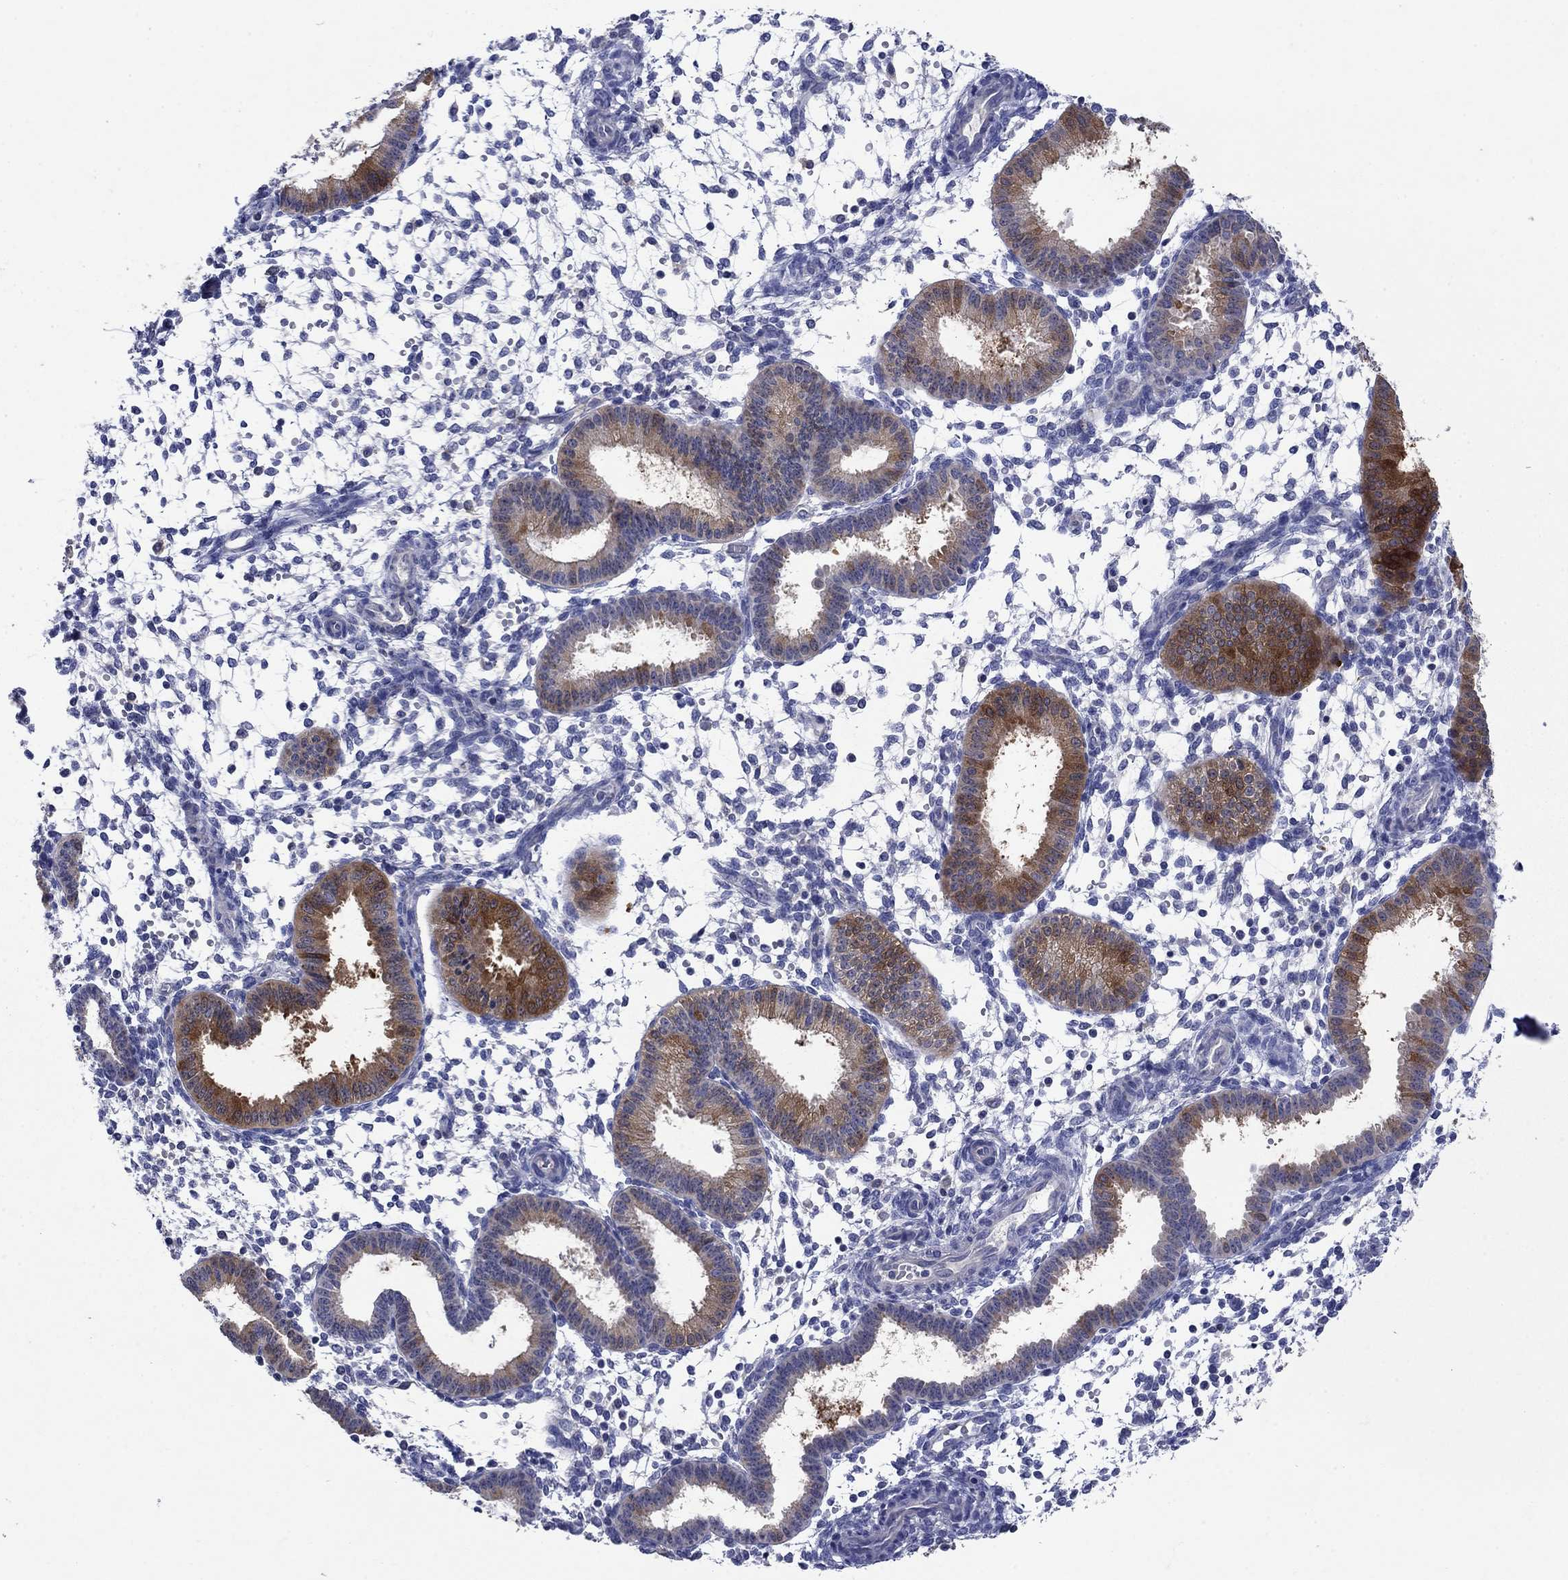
{"staining": {"intensity": "negative", "quantity": "none", "location": "none"}, "tissue": "endometrium", "cell_type": "Cells in endometrial stroma", "image_type": "normal", "snomed": [{"axis": "morphology", "description": "Normal tissue, NOS"}, {"axis": "topography", "description": "Endometrium"}], "caption": "Protein analysis of normal endometrium reveals no significant expression in cells in endometrial stroma.", "gene": "SULT2B1", "patient": {"sex": "female", "age": 43}}